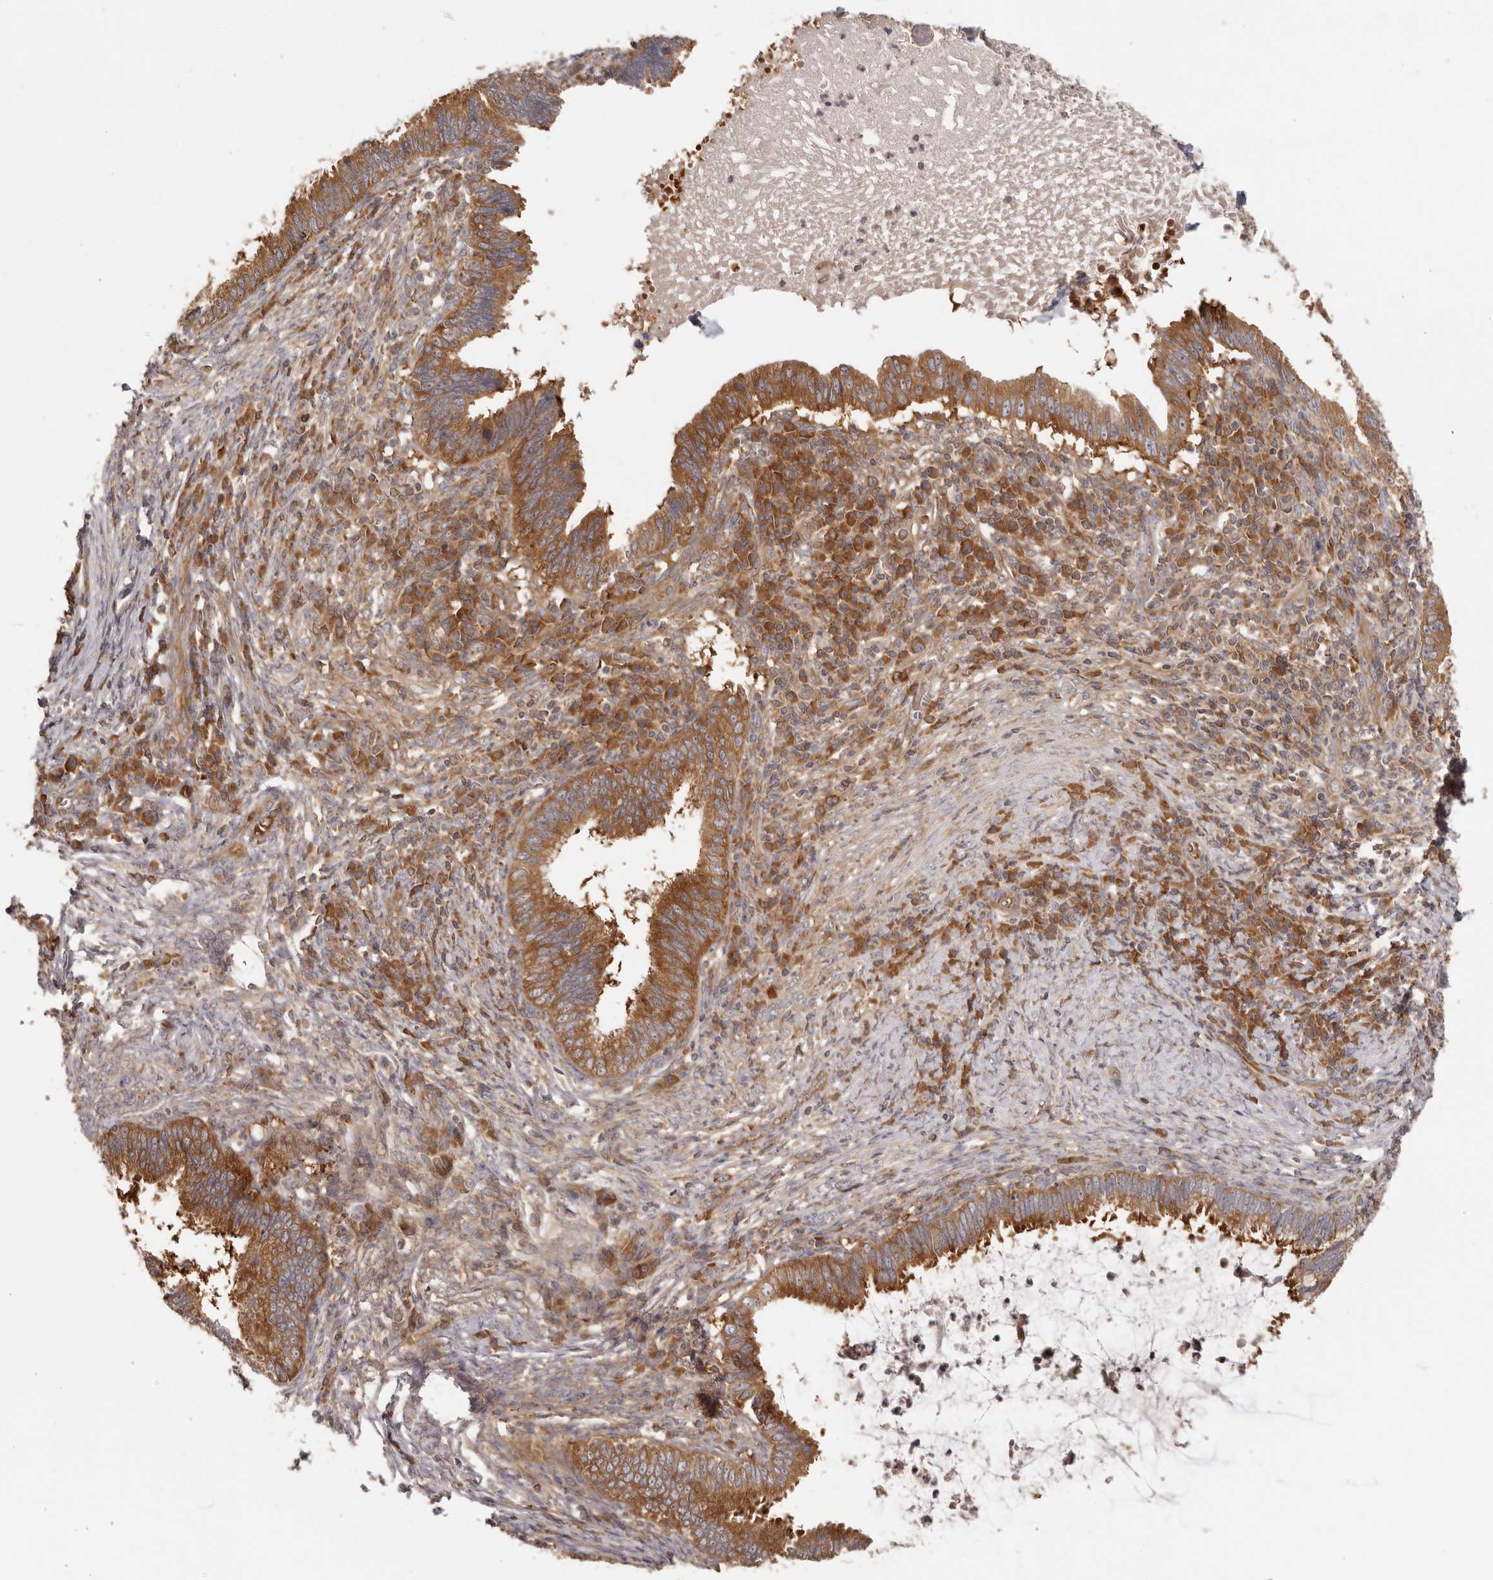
{"staining": {"intensity": "strong", "quantity": ">75%", "location": "cytoplasmic/membranous"}, "tissue": "cervical cancer", "cell_type": "Tumor cells", "image_type": "cancer", "snomed": [{"axis": "morphology", "description": "Adenocarcinoma, NOS"}, {"axis": "topography", "description": "Cervix"}], "caption": "This histopathology image shows cervical adenocarcinoma stained with immunohistochemistry (IHC) to label a protein in brown. The cytoplasmic/membranous of tumor cells show strong positivity for the protein. Nuclei are counter-stained blue.", "gene": "EEF1E1", "patient": {"sex": "female", "age": 36}}